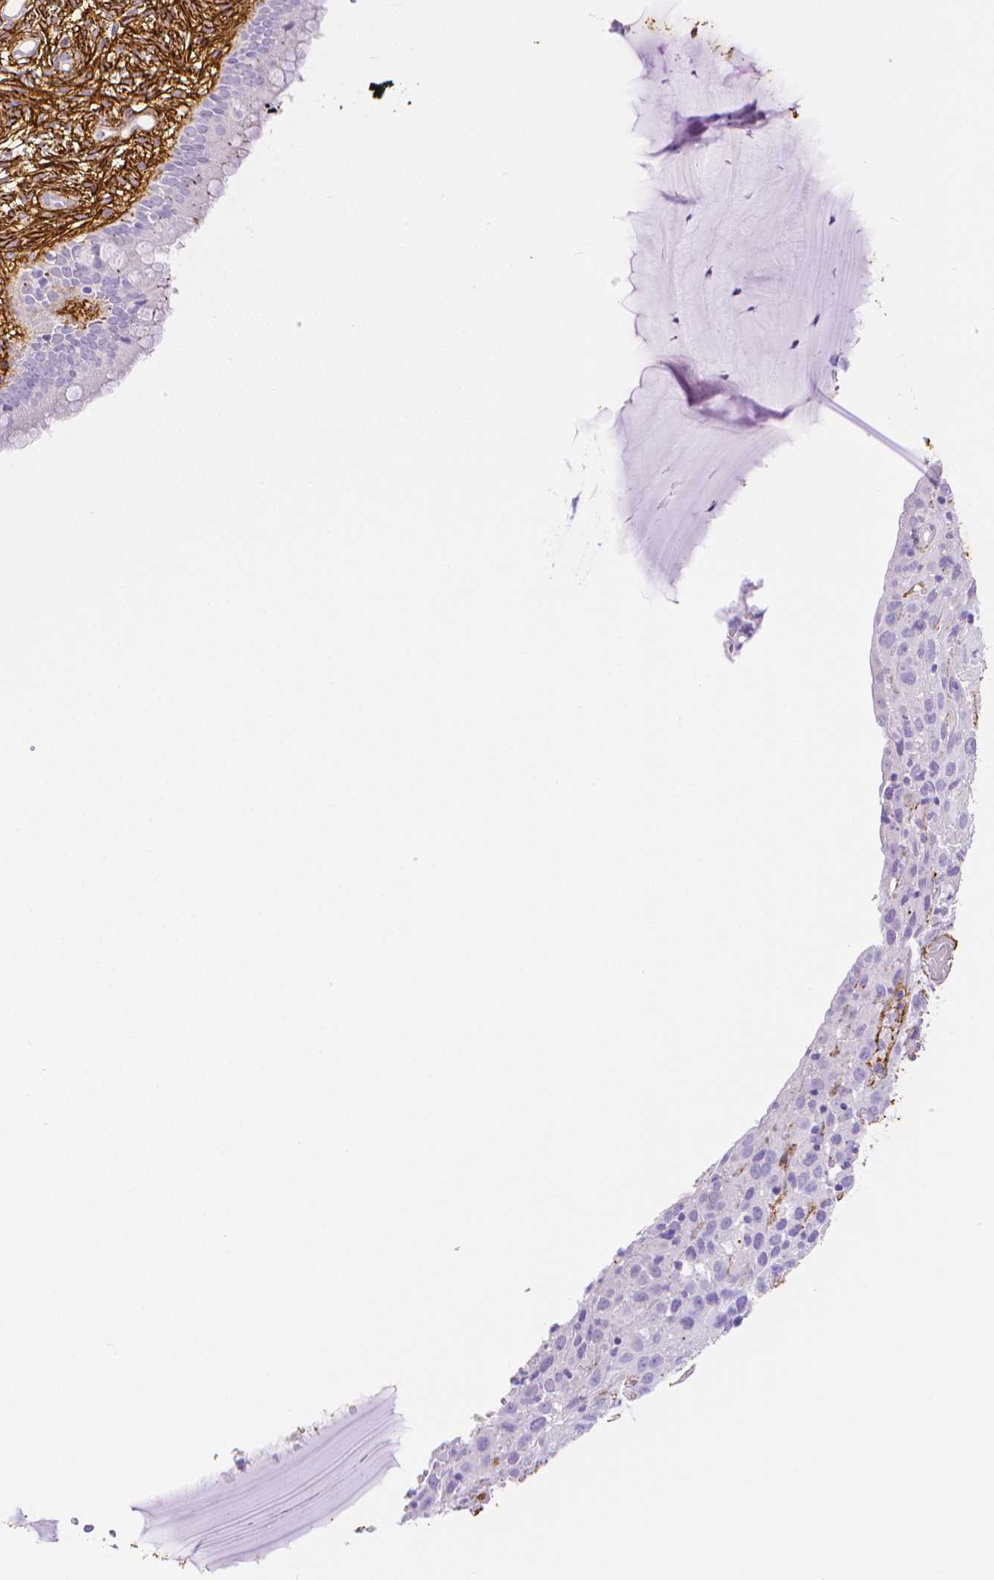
{"staining": {"intensity": "negative", "quantity": "none", "location": "none"}, "tissue": "cervical cancer", "cell_type": "Tumor cells", "image_type": "cancer", "snomed": [{"axis": "morphology", "description": "Squamous cell carcinoma, NOS"}, {"axis": "topography", "description": "Cervix"}], "caption": "This photomicrograph is of cervical squamous cell carcinoma stained with immunohistochemistry to label a protein in brown with the nuclei are counter-stained blue. There is no positivity in tumor cells.", "gene": "FBN1", "patient": {"sex": "female", "age": 32}}